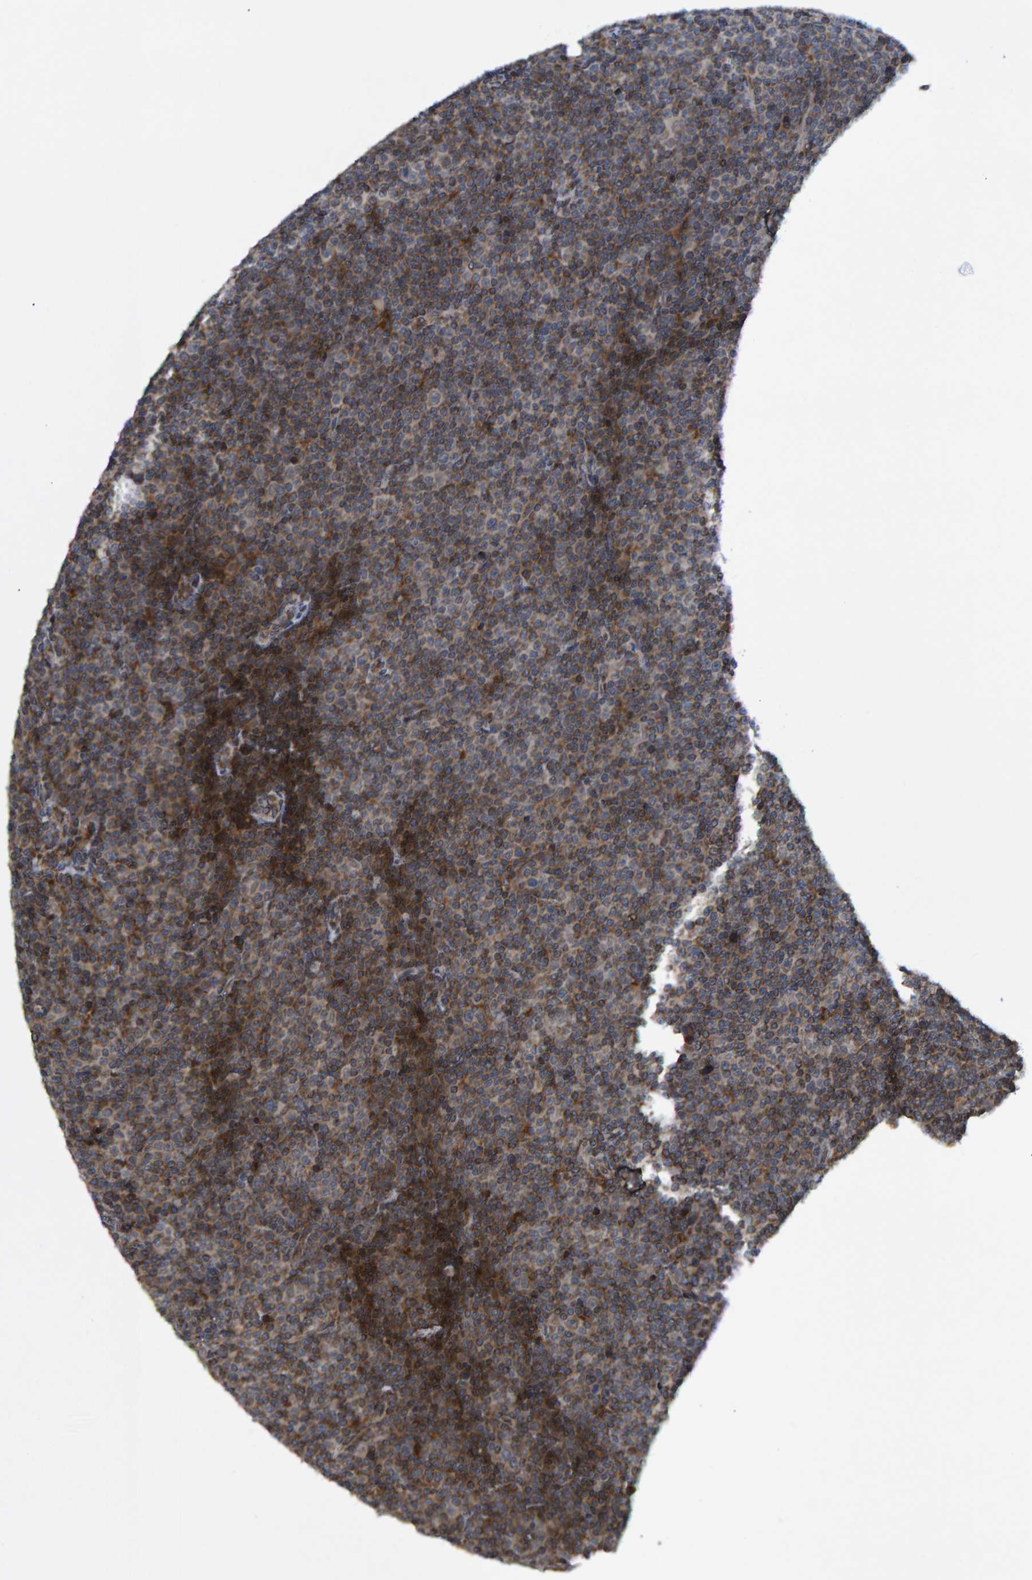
{"staining": {"intensity": "weak", "quantity": ">75%", "location": "cytoplasmic/membranous"}, "tissue": "lymphoma", "cell_type": "Tumor cells", "image_type": "cancer", "snomed": [{"axis": "morphology", "description": "Malignant lymphoma, non-Hodgkin's type, Low grade"}, {"axis": "topography", "description": "Lymph node"}], "caption": "Human lymphoma stained for a protein (brown) reveals weak cytoplasmic/membranous positive positivity in approximately >75% of tumor cells.", "gene": "ATP6V1H", "patient": {"sex": "female", "age": 67}}